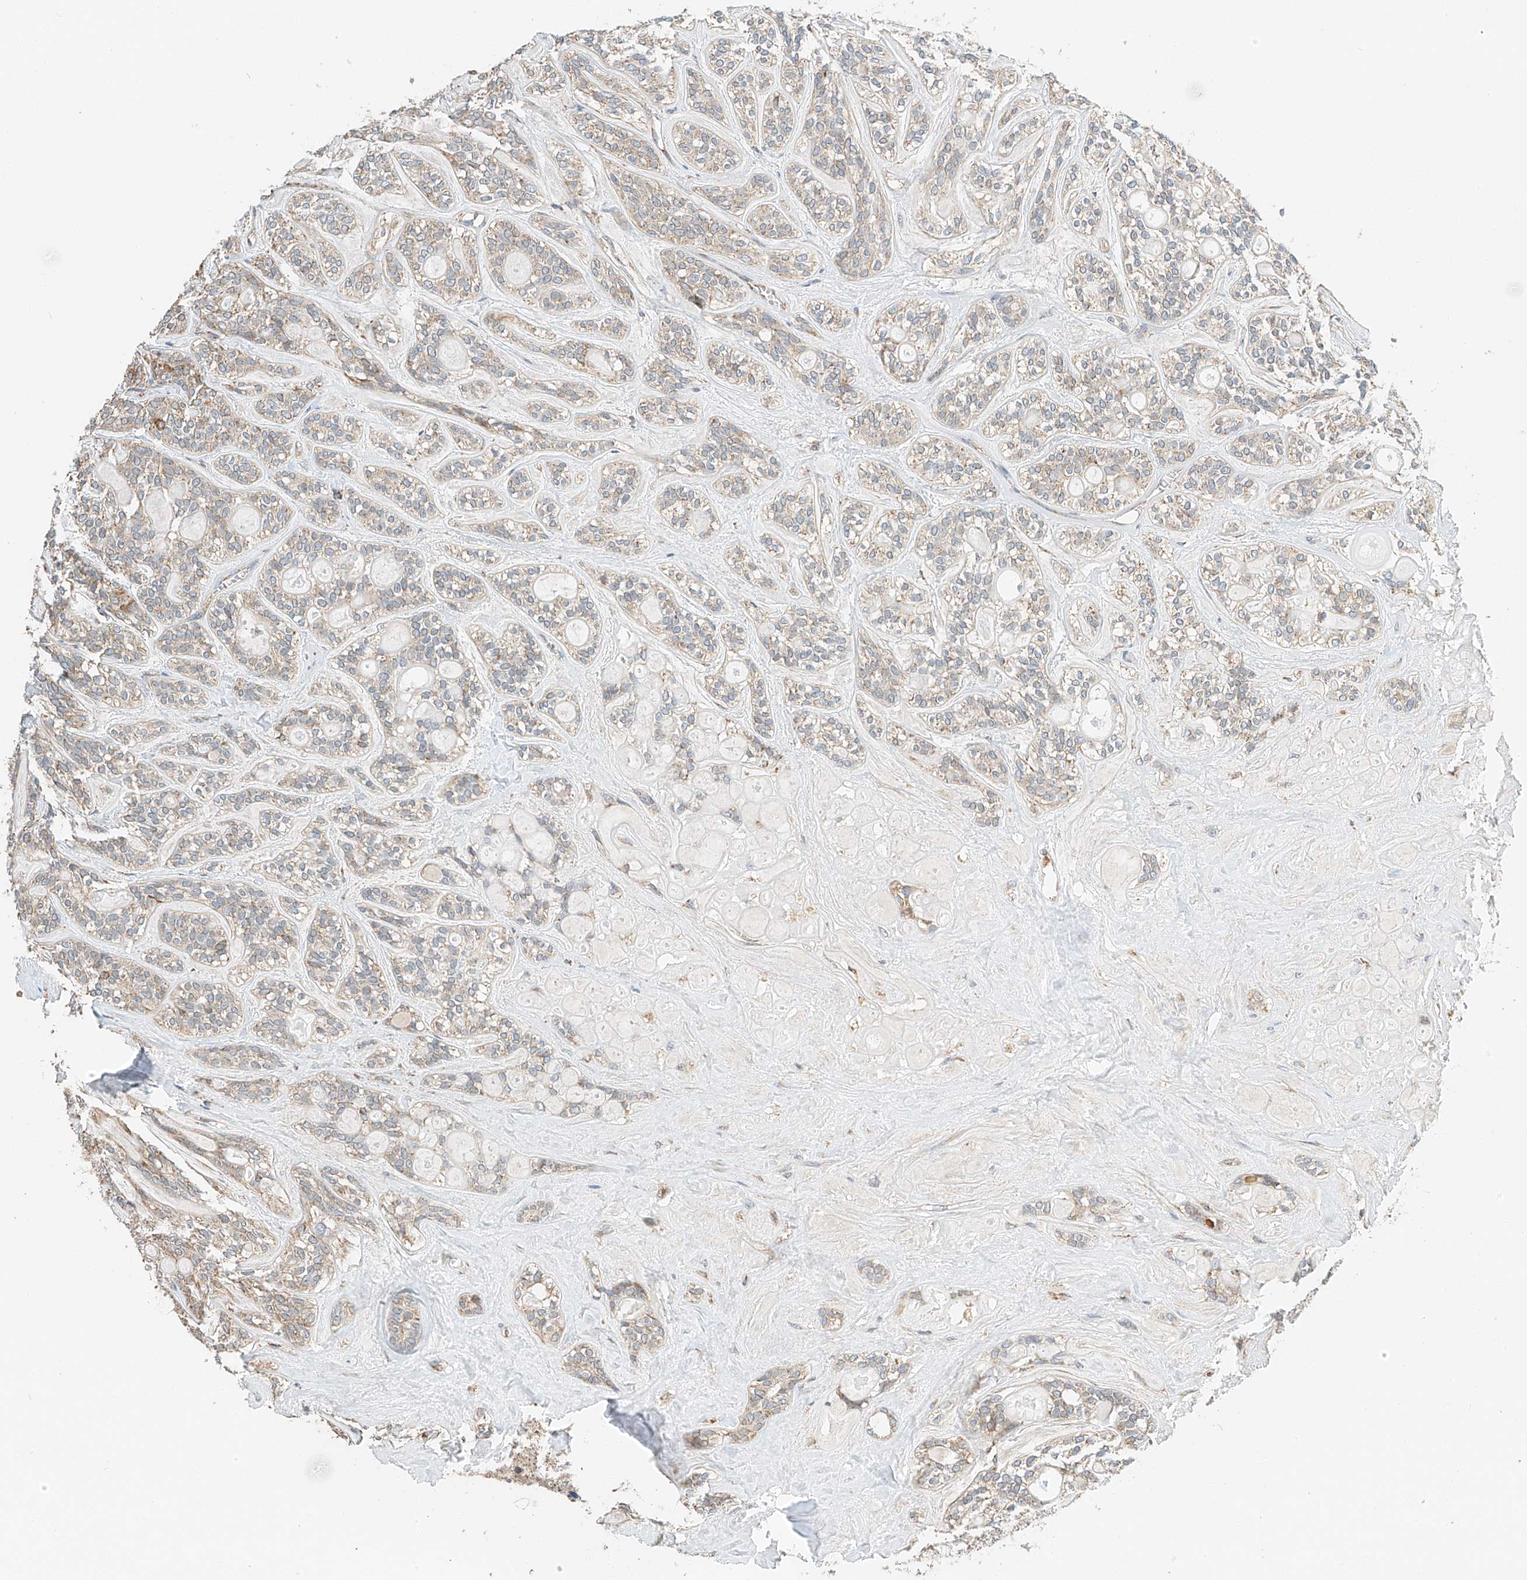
{"staining": {"intensity": "weak", "quantity": "25%-75%", "location": "cytoplasmic/membranous"}, "tissue": "head and neck cancer", "cell_type": "Tumor cells", "image_type": "cancer", "snomed": [{"axis": "morphology", "description": "Adenocarcinoma, NOS"}, {"axis": "topography", "description": "Head-Neck"}], "caption": "A histopathology image of adenocarcinoma (head and neck) stained for a protein reveals weak cytoplasmic/membranous brown staining in tumor cells. The protein of interest is stained brown, and the nuclei are stained in blue (DAB IHC with brightfield microscopy, high magnification).", "gene": "YIPF7", "patient": {"sex": "male", "age": 66}}